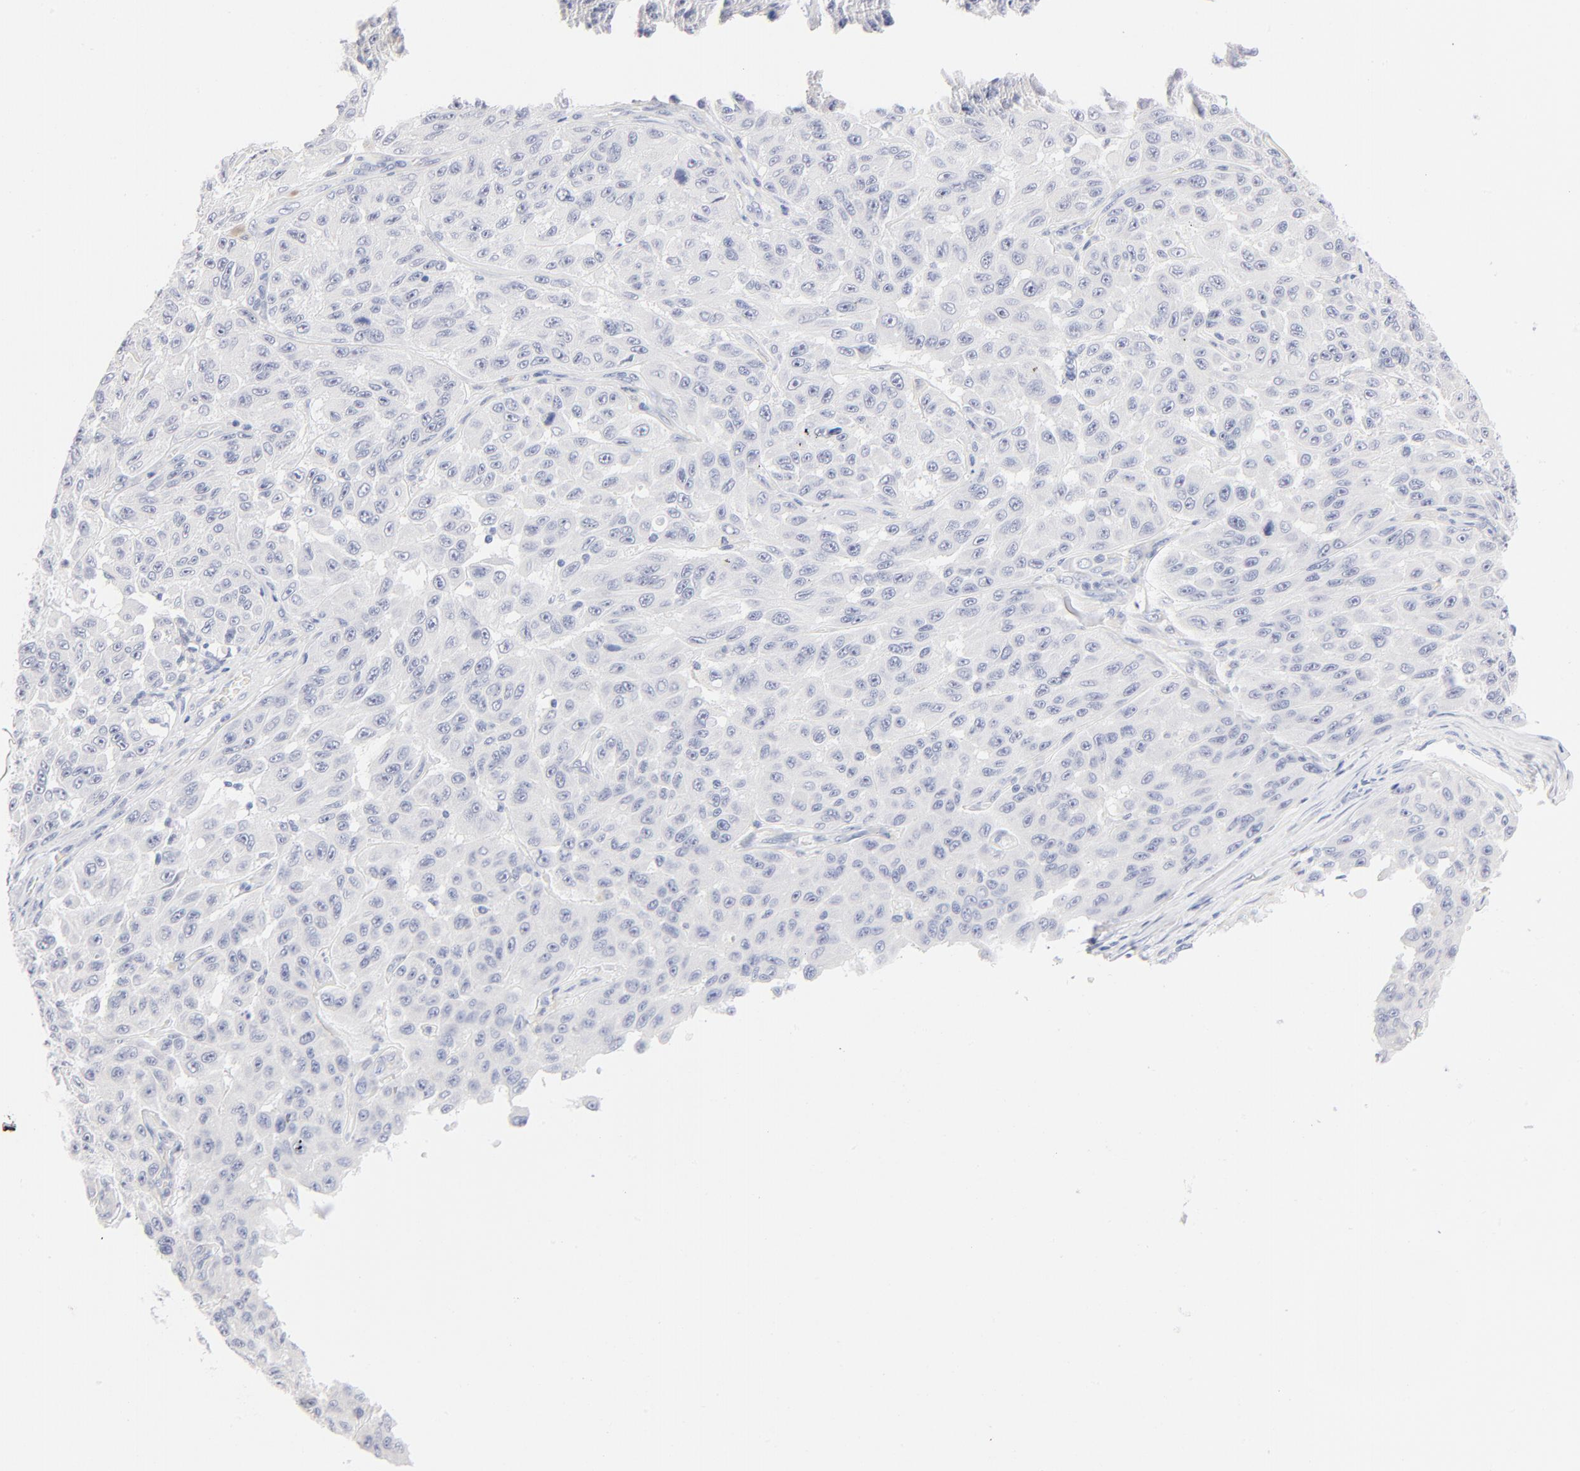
{"staining": {"intensity": "negative", "quantity": "none", "location": "none"}, "tissue": "melanoma", "cell_type": "Tumor cells", "image_type": "cancer", "snomed": [{"axis": "morphology", "description": "Malignant melanoma, NOS"}, {"axis": "topography", "description": "Skin"}], "caption": "Tumor cells are negative for brown protein staining in melanoma. Nuclei are stained in blue.", "gene": "ONECUT1", "patient": {"sex": "male", "age": 30}}